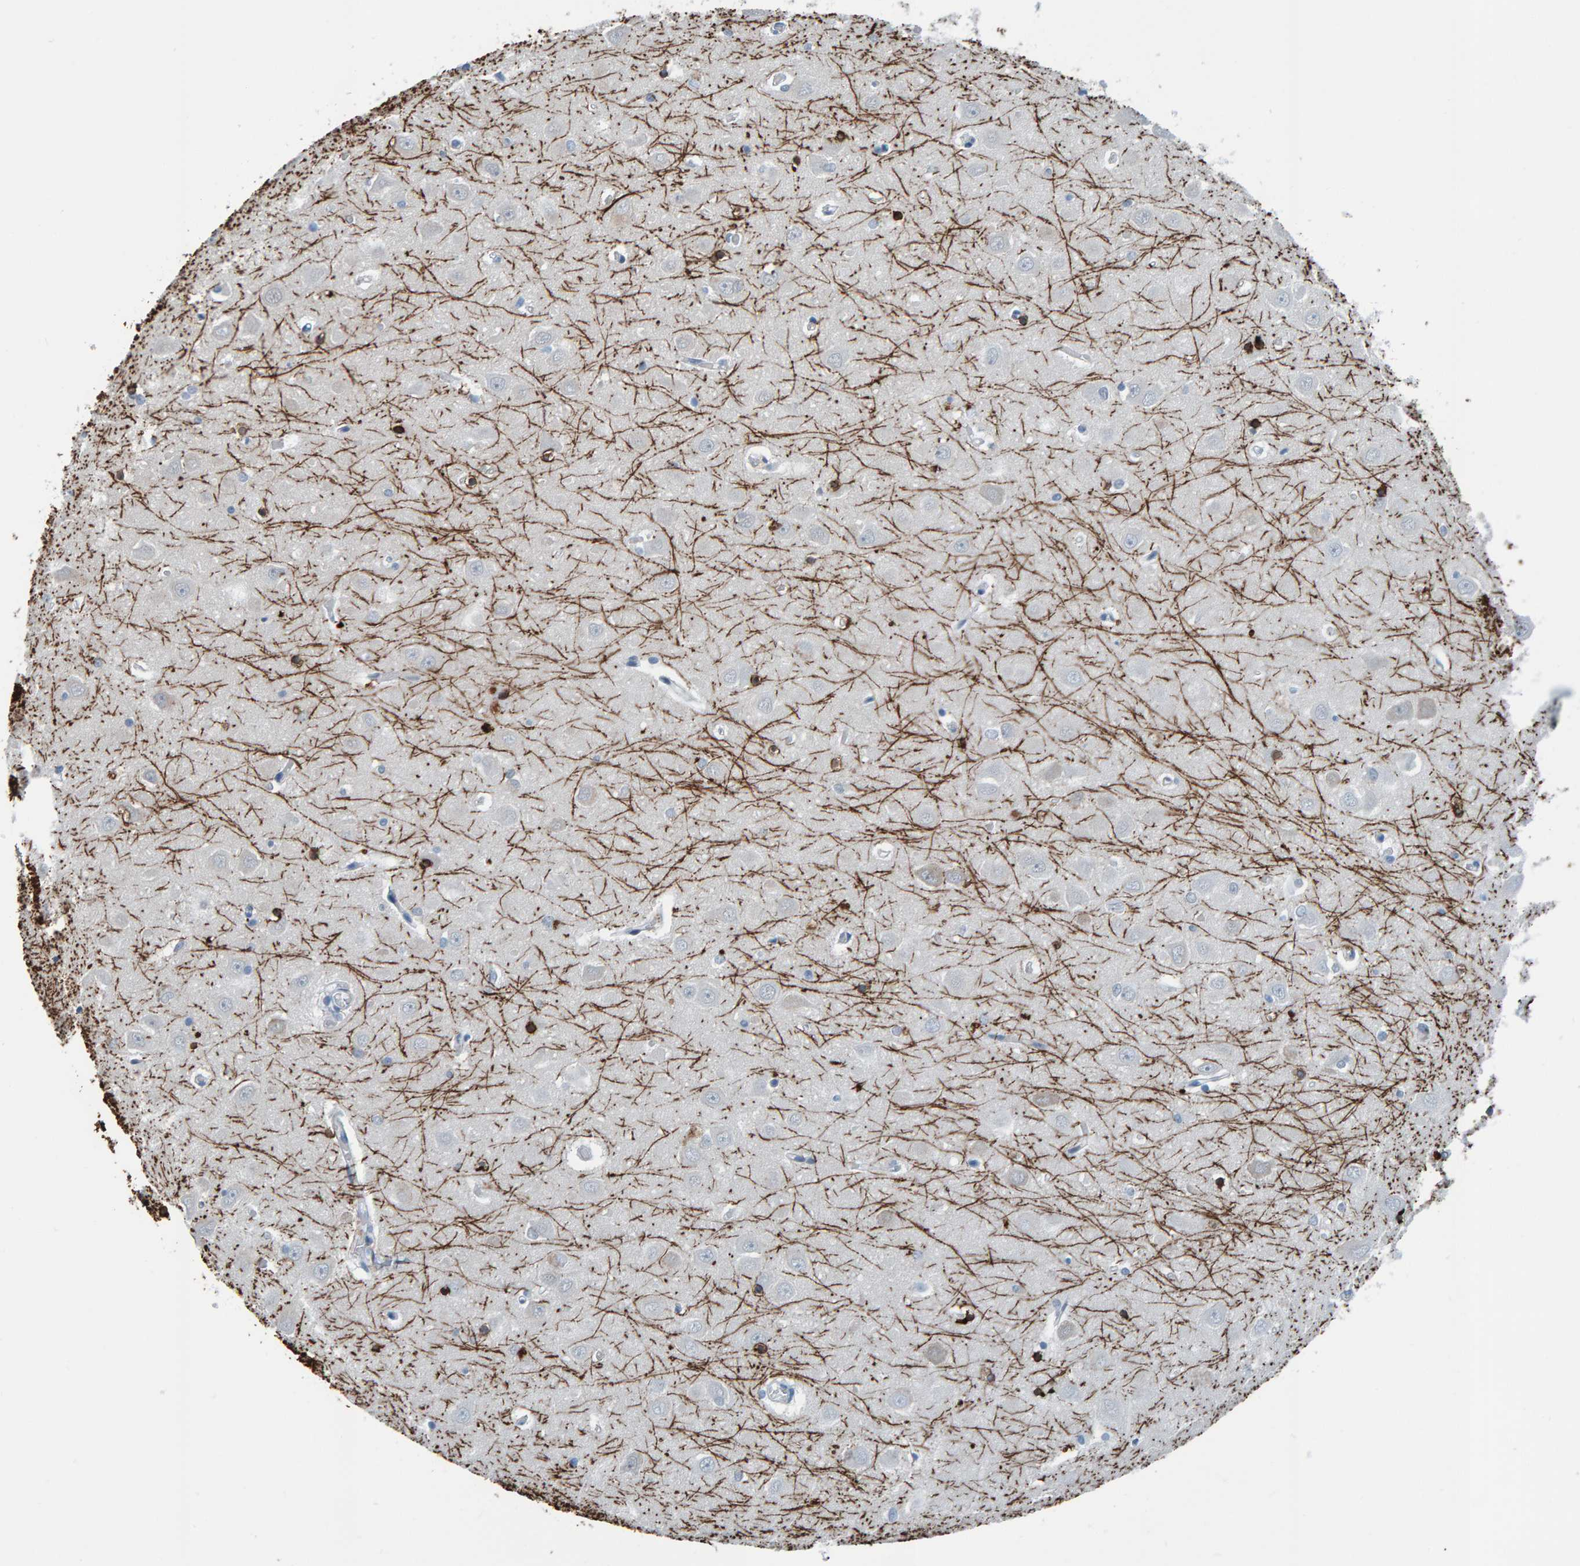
{"staining": {"intensity": "strong", "quantity": "25%-75%", "location": "cytoplasmic/membranous"}, "tissue": "hippocampus", "cell_type": "Glial cells", "image_type": "normal", "snomed": [{"axis": "morphology", "description": "Normal tissue, NOS"}, {"axis": "topography", "description": "Hippocampus"}], "caption": "Strong cytoplasmic/membranous staining for a protein is present in approximately 25%-75% of glial cells of normal hippocampus using immunohistochemistry.", "gene": "CNP", "patient": {"sex": "male", "age": 70}}